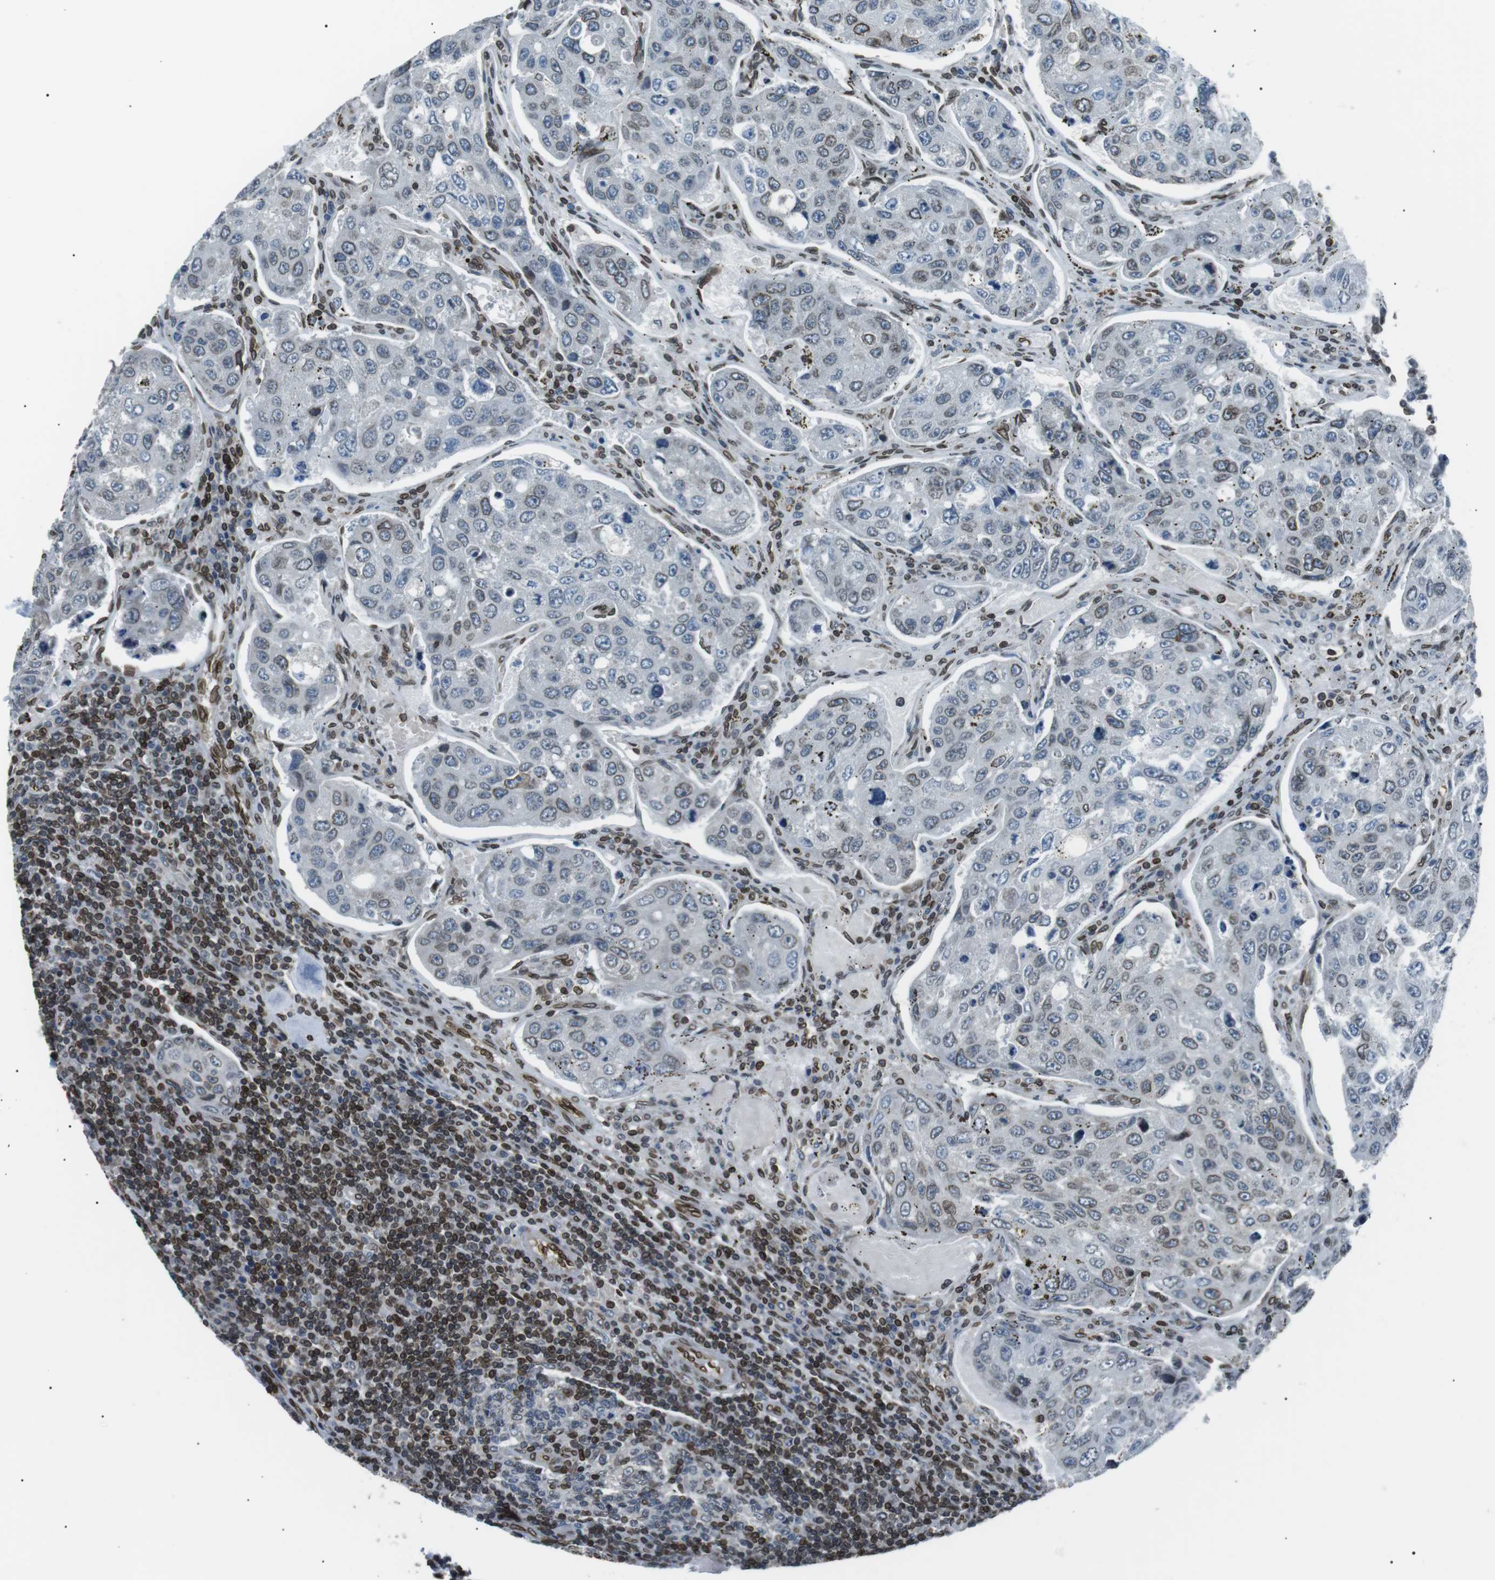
{"staining": {"intensity": "moderate", "quantity": "<25%", "location": "cytoplasmic/membranous,nuclear"}, "tissue": "urothelial cancer", "cell_type": "Tumor cells", "image_type": "cancer", "snomed": [{"axis": "morphology", "description": "Urothelial carcinoma, High grade"}, {"axis": "topography", "description": "Lymph node"}, {"axis": "topography", "description": "Urinary bladder"}], "caption": "Moderate cytoplasmic/membranous and nuclear protein positivity is identified in about <25% of tumor cells in urothelial cancer. The protein of interest is shown in brown color, while the nuclei are stained blue.", "gene": "TMX4", "patient": {"sex": "male", "age": 51}}